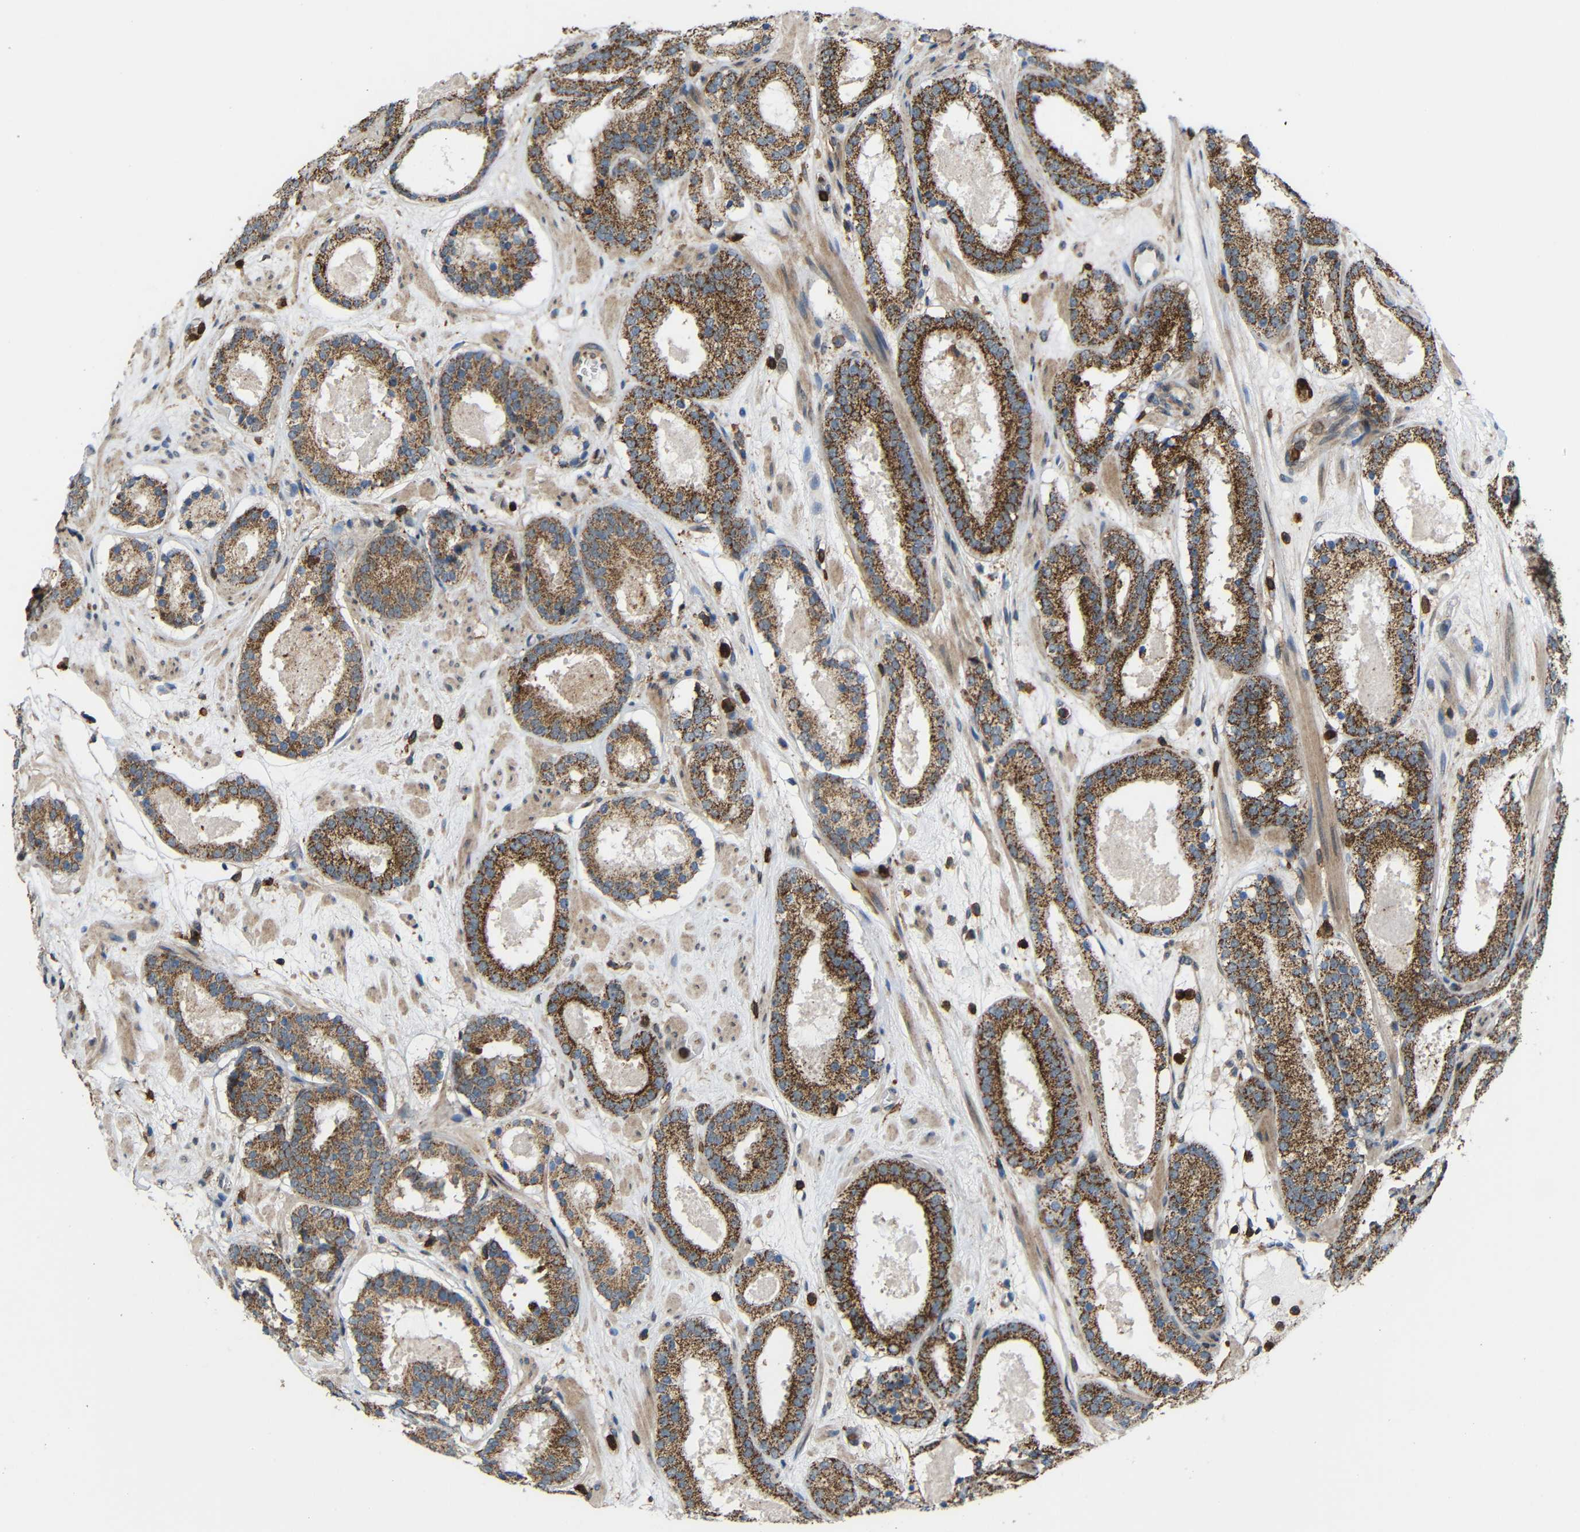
{"staining": {"intensity": "moderate", "quantity": ">75%", "location": "cytoplasmic/membranous"}, "tissue": "prostate cancer", "cell_type": "Tumor cells", "image_type": "cancer", "snomed": [{"axis": "morphology", "description": "Adenocarcinoma, Low grade"}, {"axis": "topography", "description": "Prostate"}], "caption": "Approximately >75% of tumor cells in prostate cancer exhibit moderate cytoplasmic/membranous protein expression as visualized by brown immunohistochemical staining.", "gene": "C1GALT1", "patient": {"sex": "male", "age": 69}}